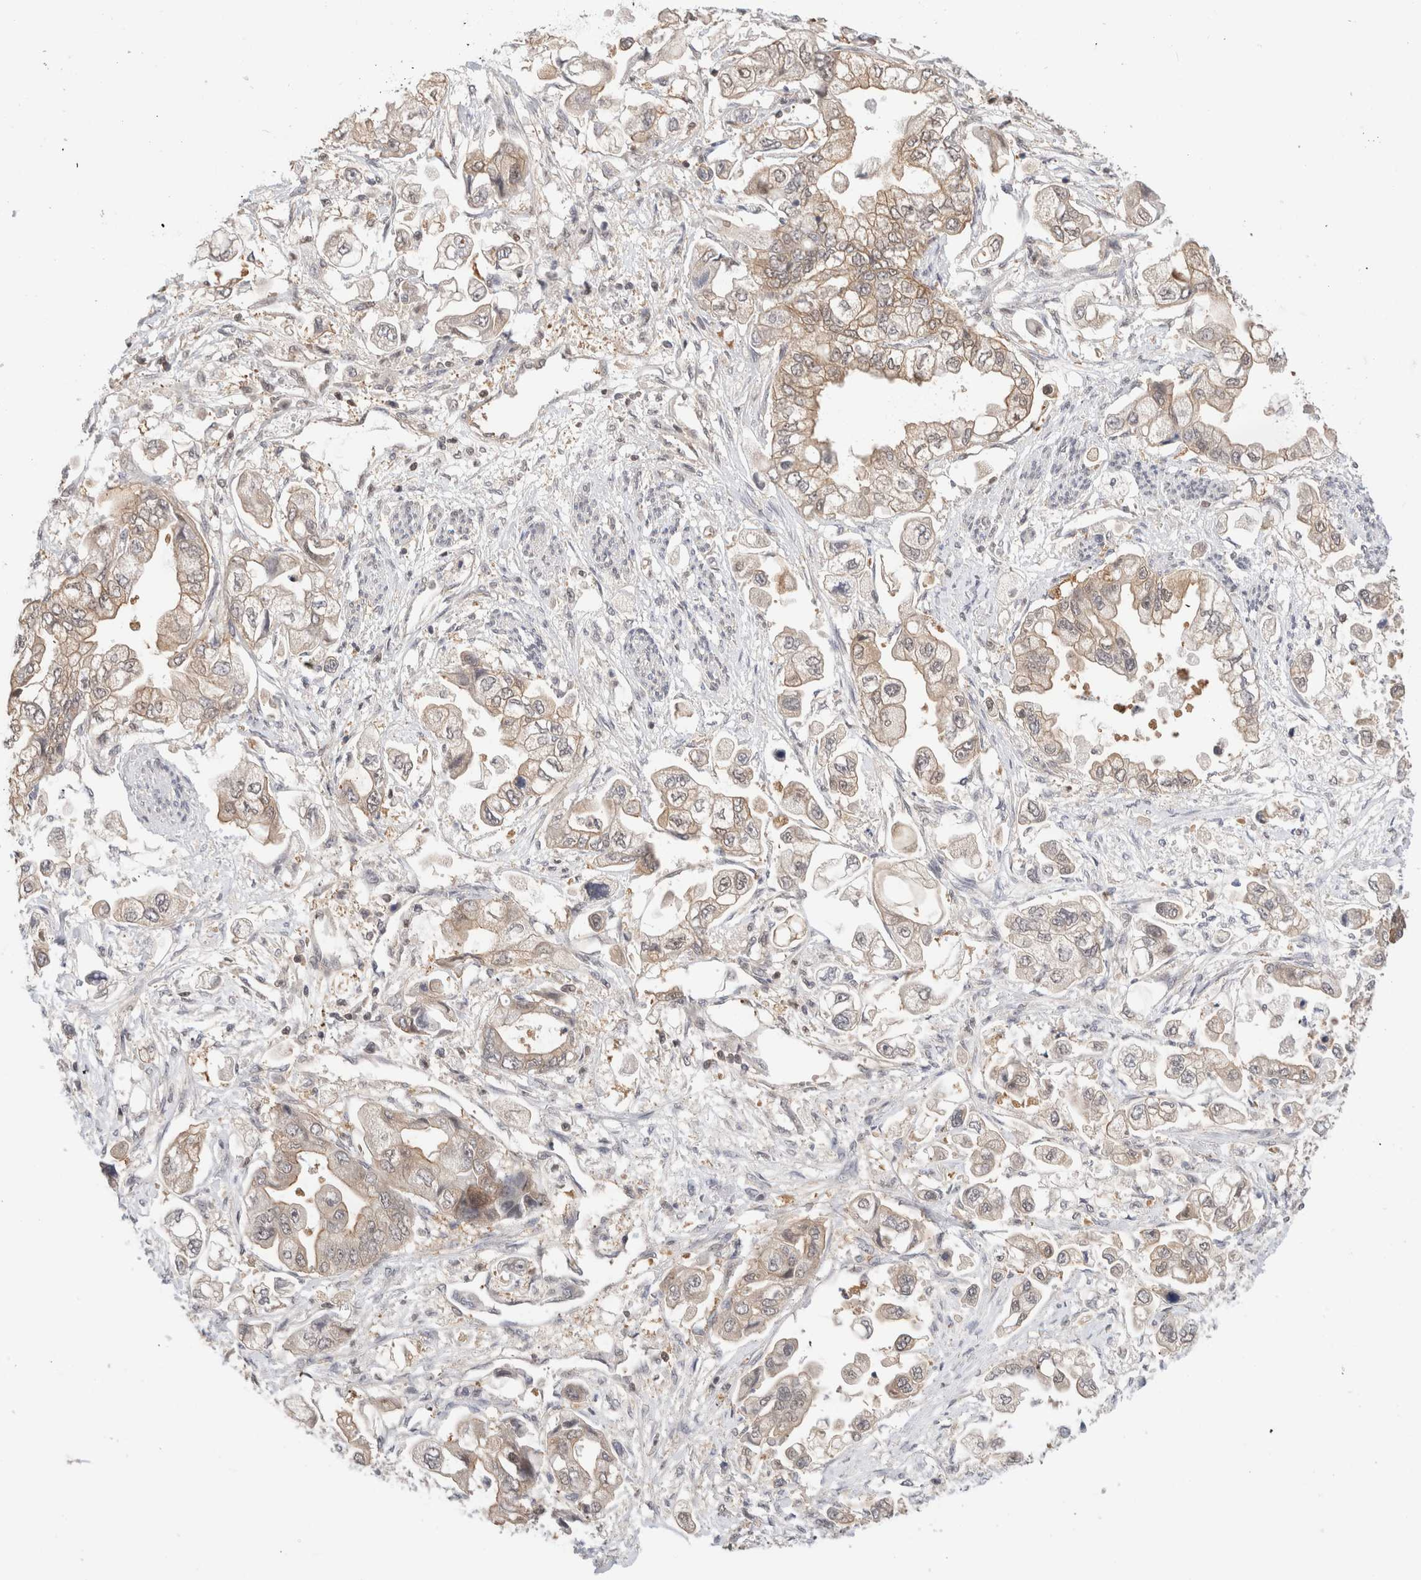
{"staining": {"intensity": "weak", "quantity": ">75%", "location": "cytoplasmic/membranous"}, "tissue": "stomach cancer", "cell_type": "Tumor cells", "image_type": "cancer", "snomed": [{"axis": "morphology", "description": "Adenocarcinoma, NOS"}, {"axis": "topography", "description": "Stomach"}], "caption": "Stomach adenocarcinoma was stained to show a protein in brown. There is low levels of weak cytoplasmic/membranous expression in about >75% of tumor cells.", "gene": "C17orf97", "patient": {"sex": "male", "age": 62}}